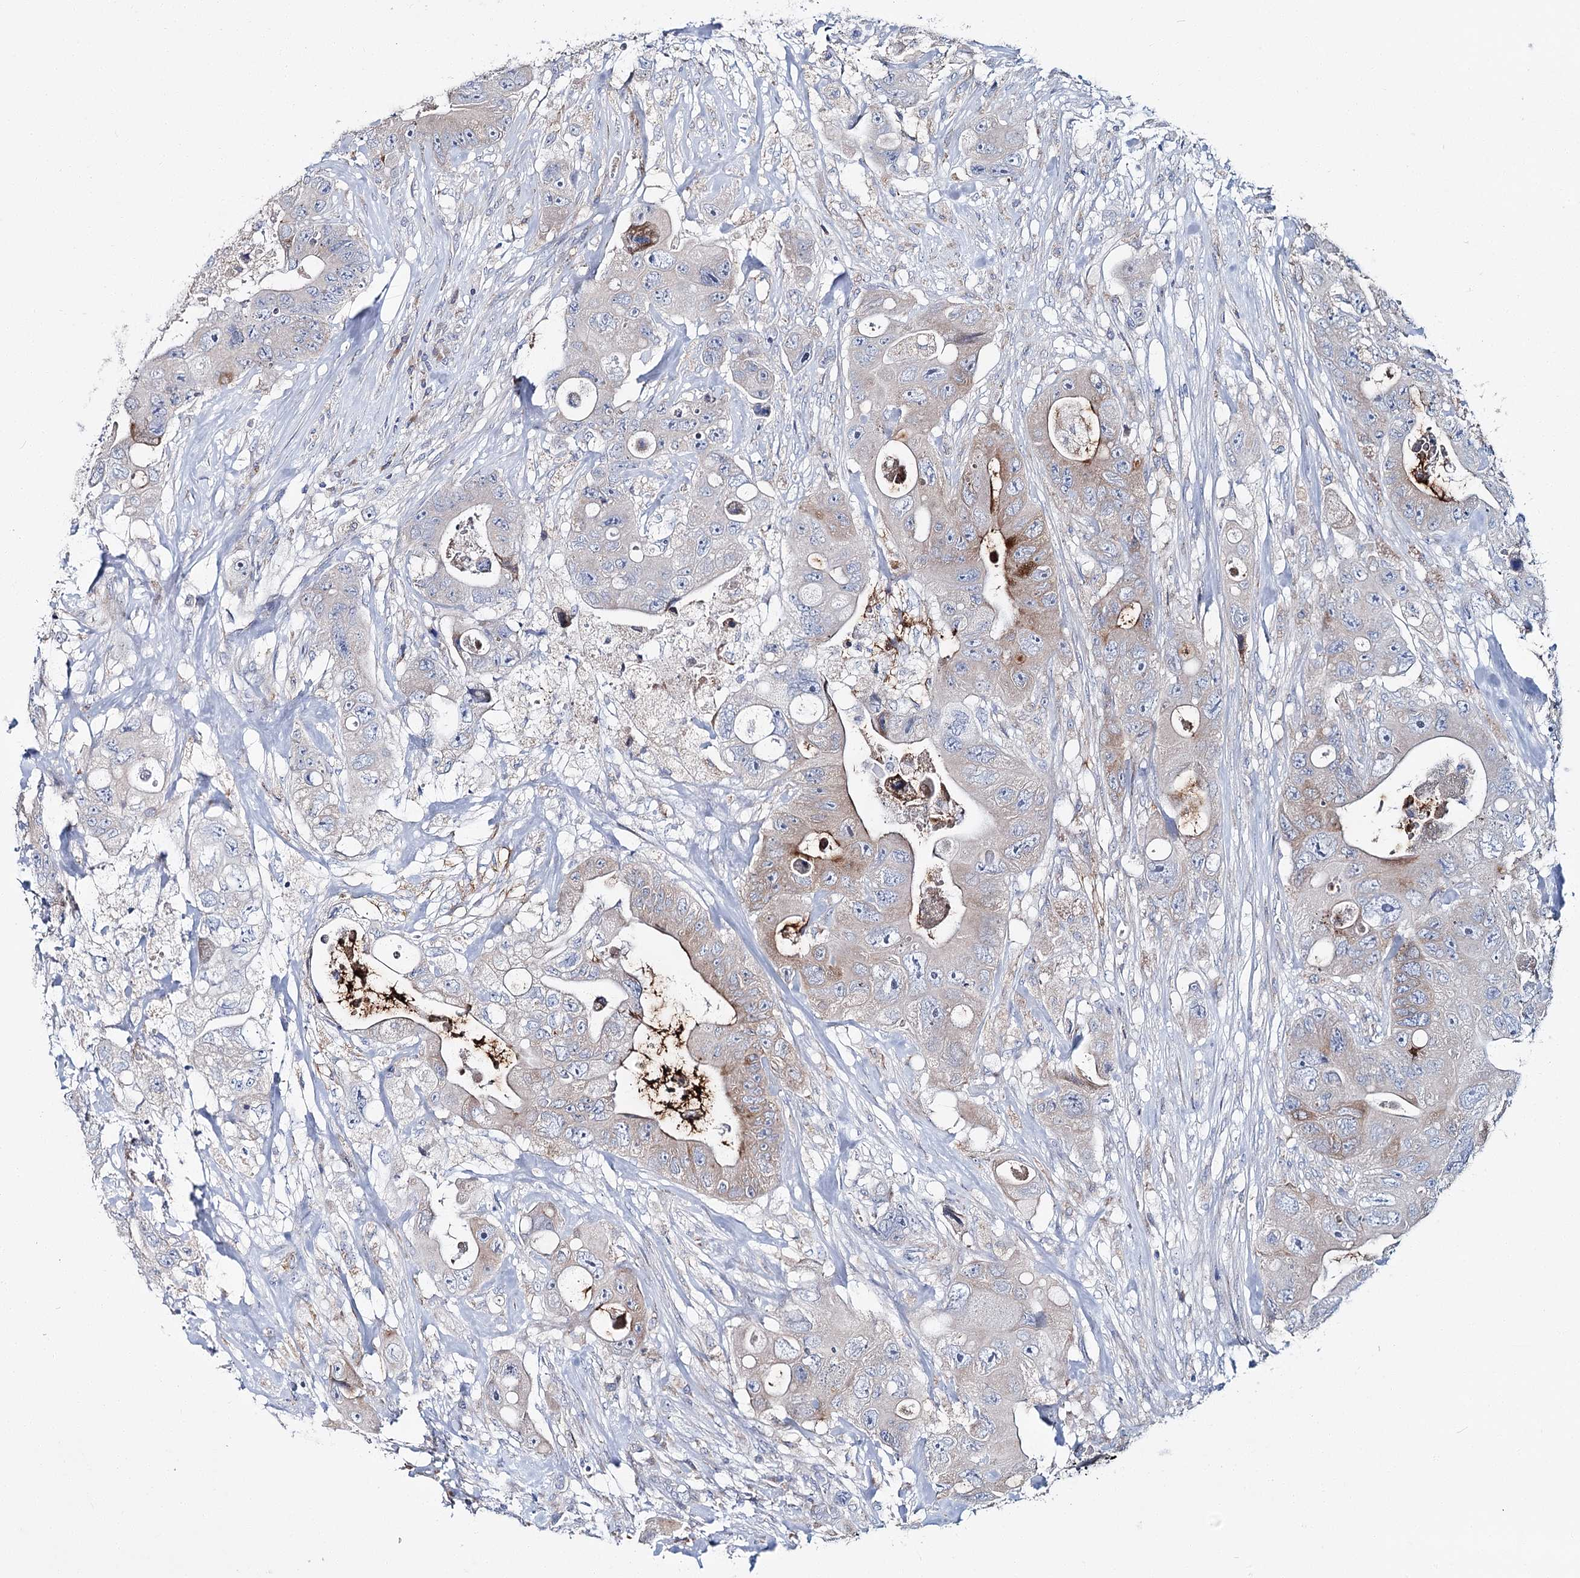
{"staining": {"intensity": "moderate", "quantity": "<25%", "location": "cytoplasmic/membranous"}, "tissue": "colorectal cancer", "cell_type": "Tumor cells", "image_type": "cancer", "snomed": [{"axis": "morphology", "description": "Adenocarcinoma, NOS"}, {"axis": "topography", "description": "Colon"}], "caption": "Immunohistochemical staining of human colorectal cancer (adenocarcinoma) displays low levels of moderate cytoplasmic/membranous protein expression in about <25% of tumor cells.", "gene": "CPLANE1", "patient": {"sex": "female", "age": 46}}